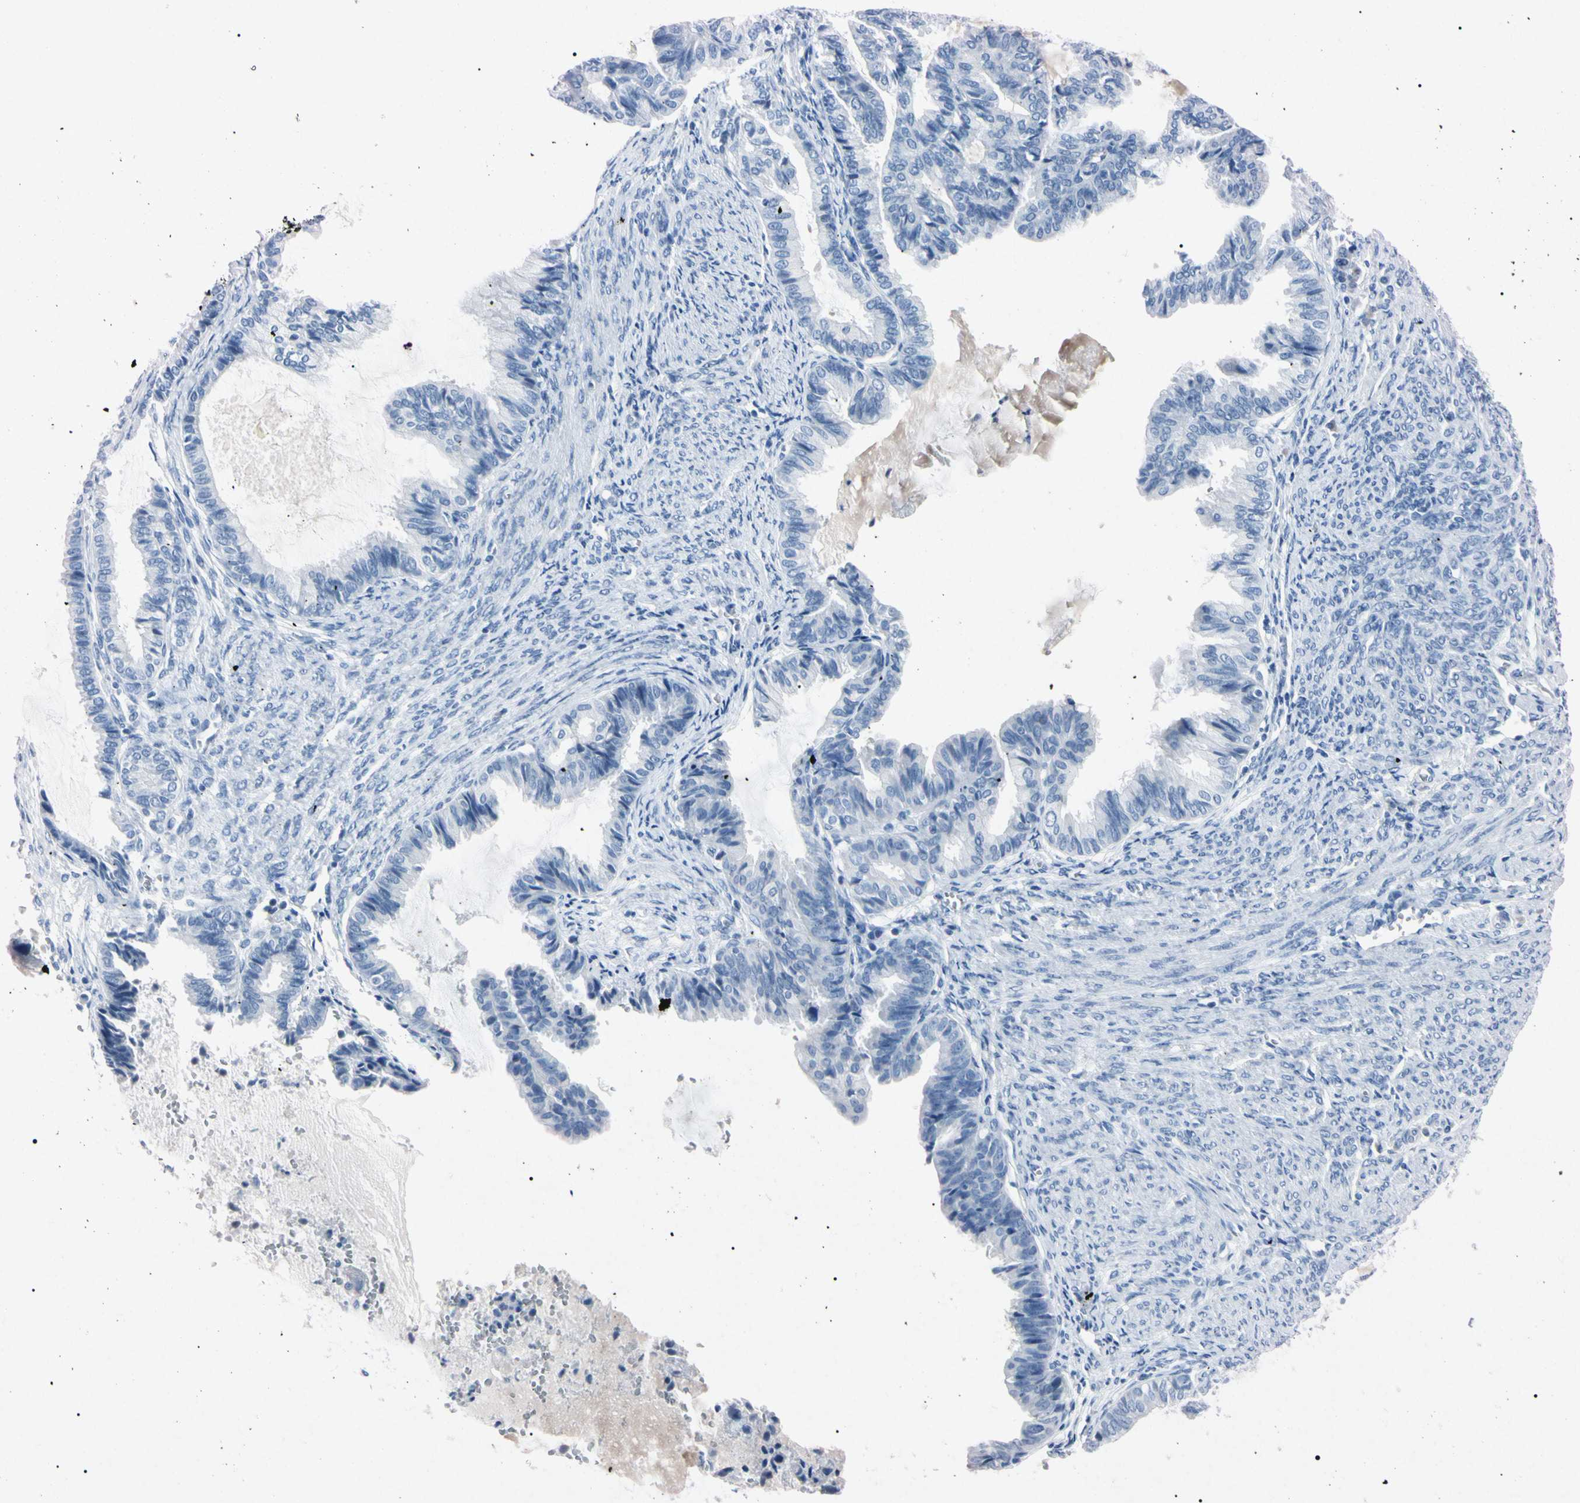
{"staining": {"intensity": "negative", "quantity": "none", "location": "none"}, "tissue": "endometrial cancer", "cell_type": "Tumor cells", "image_type": "cancer", "snomed": [{"axis": "morphology", "description": "Adenocarcinoma, NOS"}, {"axis": "topography", "description": "Endometrium"}], "caption": "The micrograph demonstrates no significant staining in tumor cells of endometrial cancer (adenocarcinoma).", "gene": "ELN", "patient": {"sex": "female", "age": 86}}